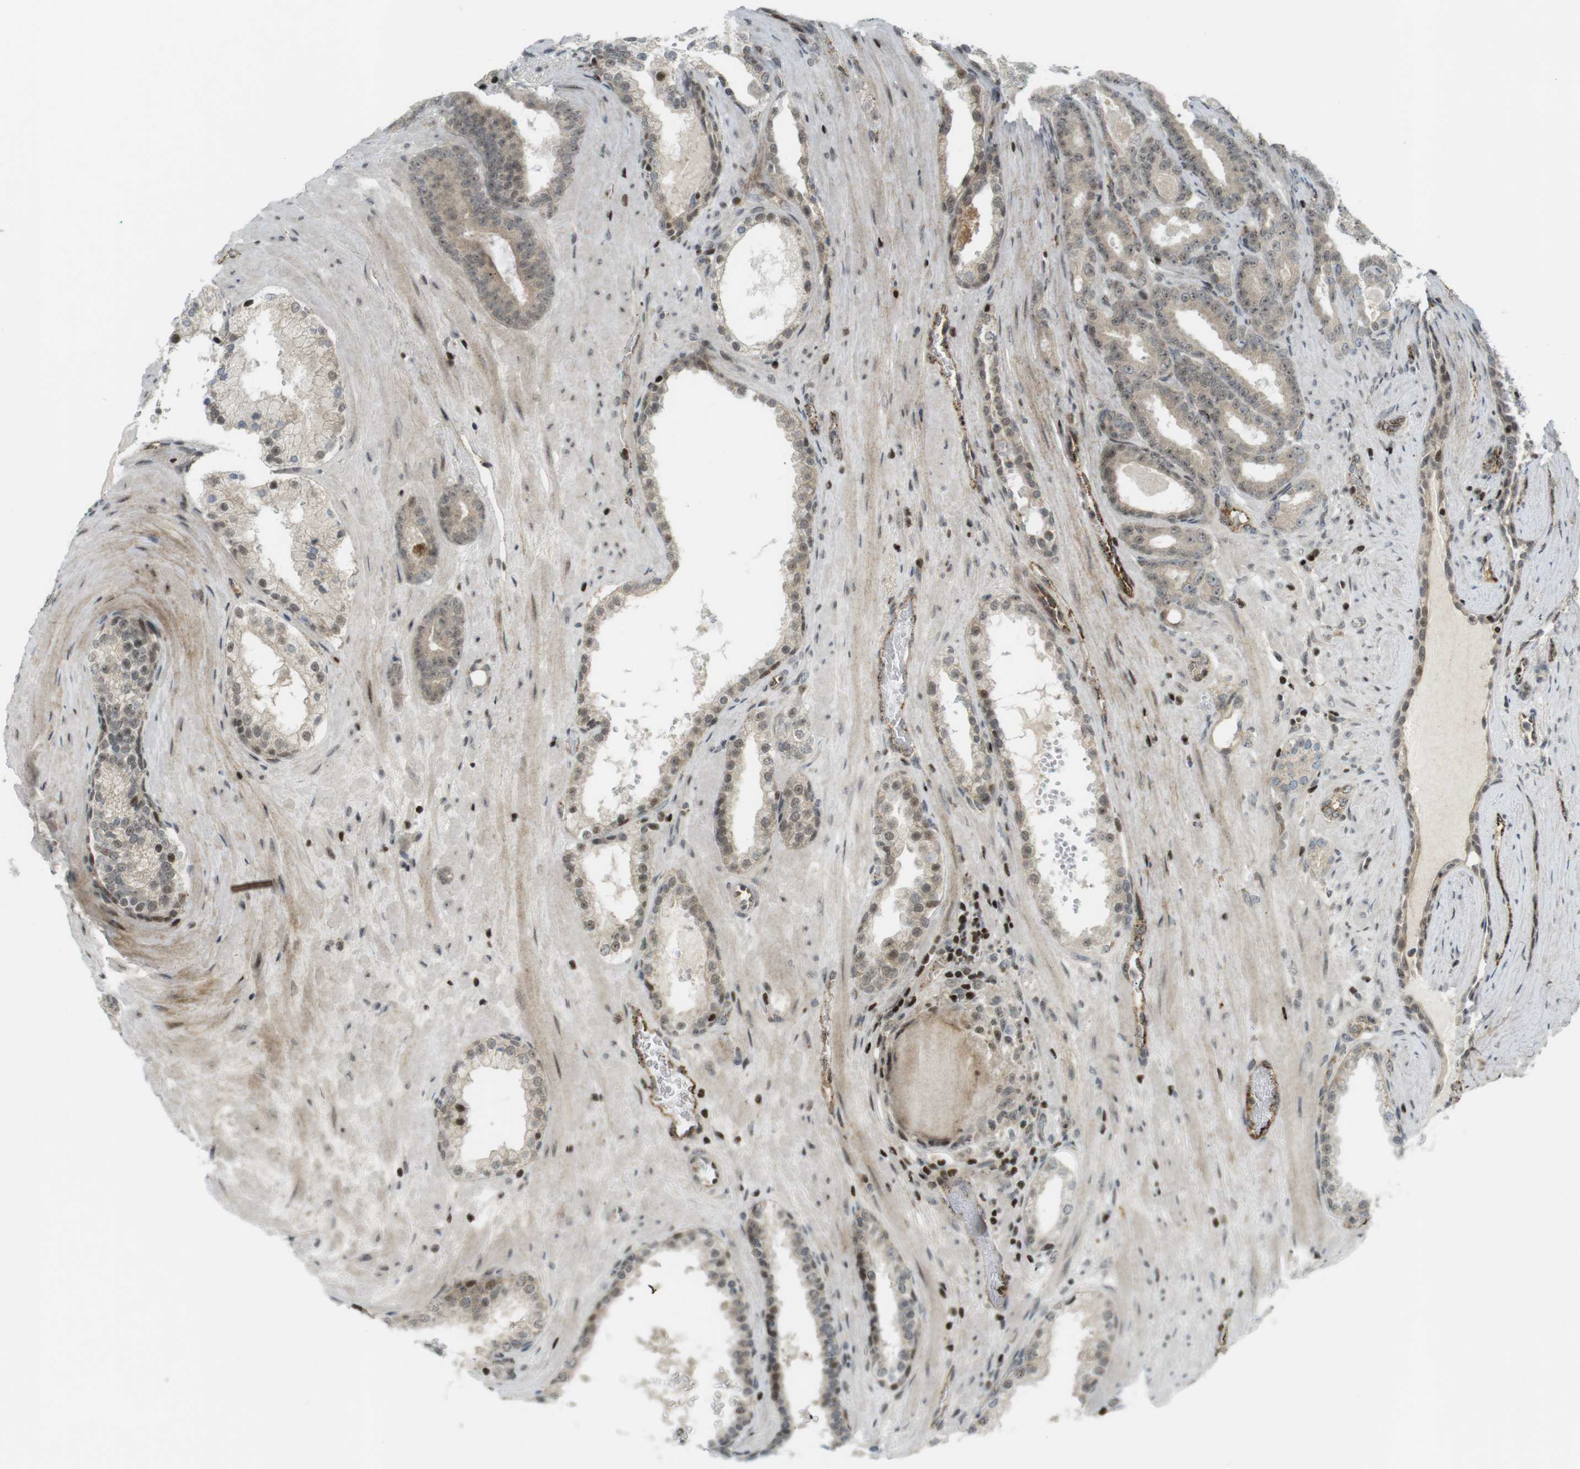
{"staining": {"intensity": "weak", "quantity": ">75%", "location": "cytoplasmic/membranous,nuclear"}, "tissue": "prostate cancer", "cell_type": "Tumor cells", "image_type": "cancer", "snomed": [{"axis": "morphology", "description": "Adenocarcinoma, High grade"}, {"axis": "topography", "description": "Prostate"}], "caption": "About >75% of tumor cells in human adenocarcinoma (high-grade) (prostate) demonstrate weak cytoplasmic/membranous and nuclear protein expression as visualized by brown immunohistochemical staining.", "gene": "PPP1R13B", "patient": {"sex": "male", "age": 60}}